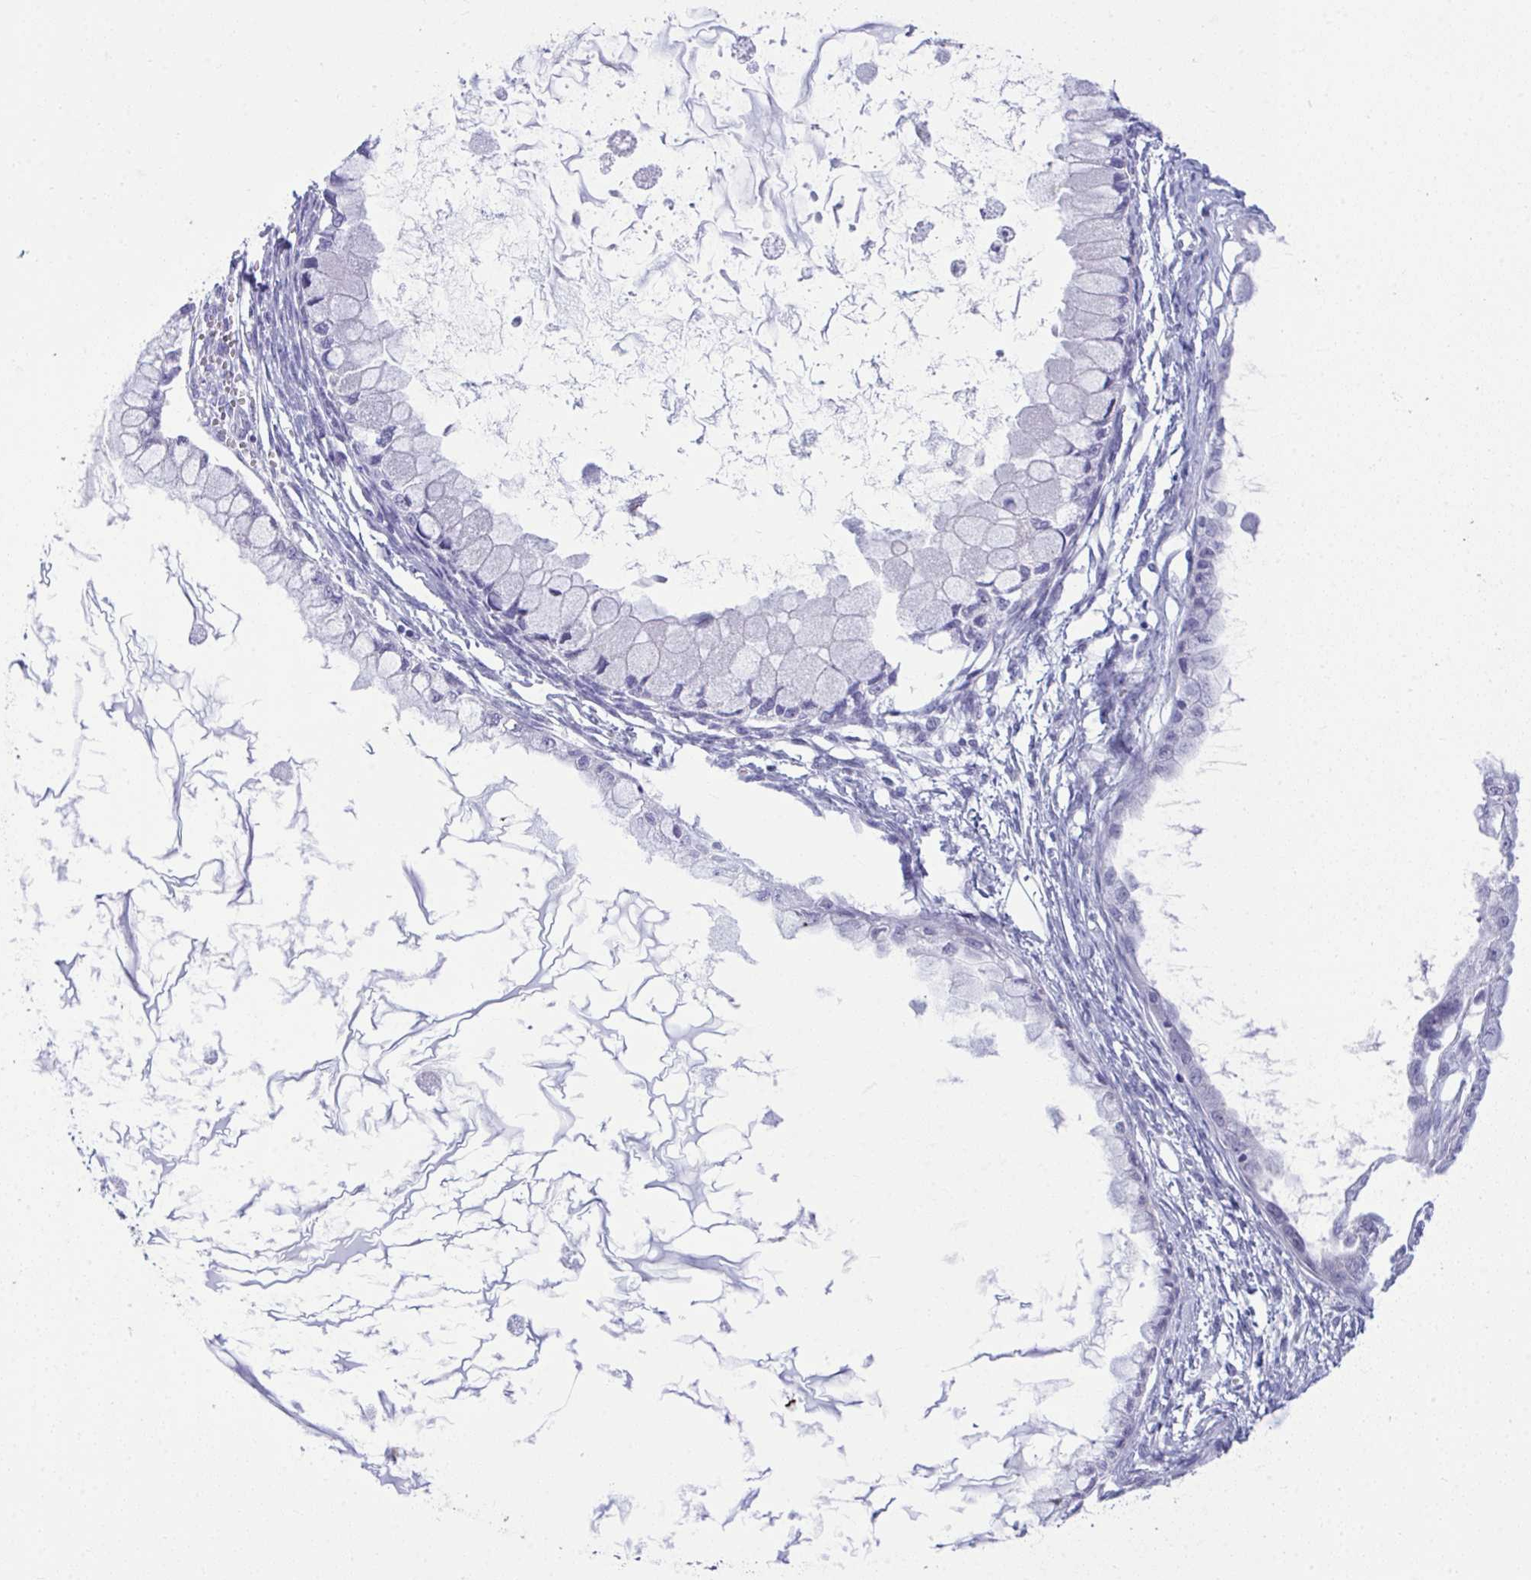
{"staining": {"intensity": "negative", "quantity": "none", "location": "none"}, "tissue": "ovarian cancer", "cell_type": "Tumor cells", "image_type": "cancer", "snomed": [{"axis": "morphology", "description": "Cystadenocarcinoma, mucinous, NOS"}, {"axis": "topography", "description": "Ovary"}], "caption": "Immunohistochemical staining of mucinous cystadenocarcinoma (ovarian) shows no significant positivity in tumor cells.", "gene": "MED9", "patient": {"sex": "female", "age": 34}}